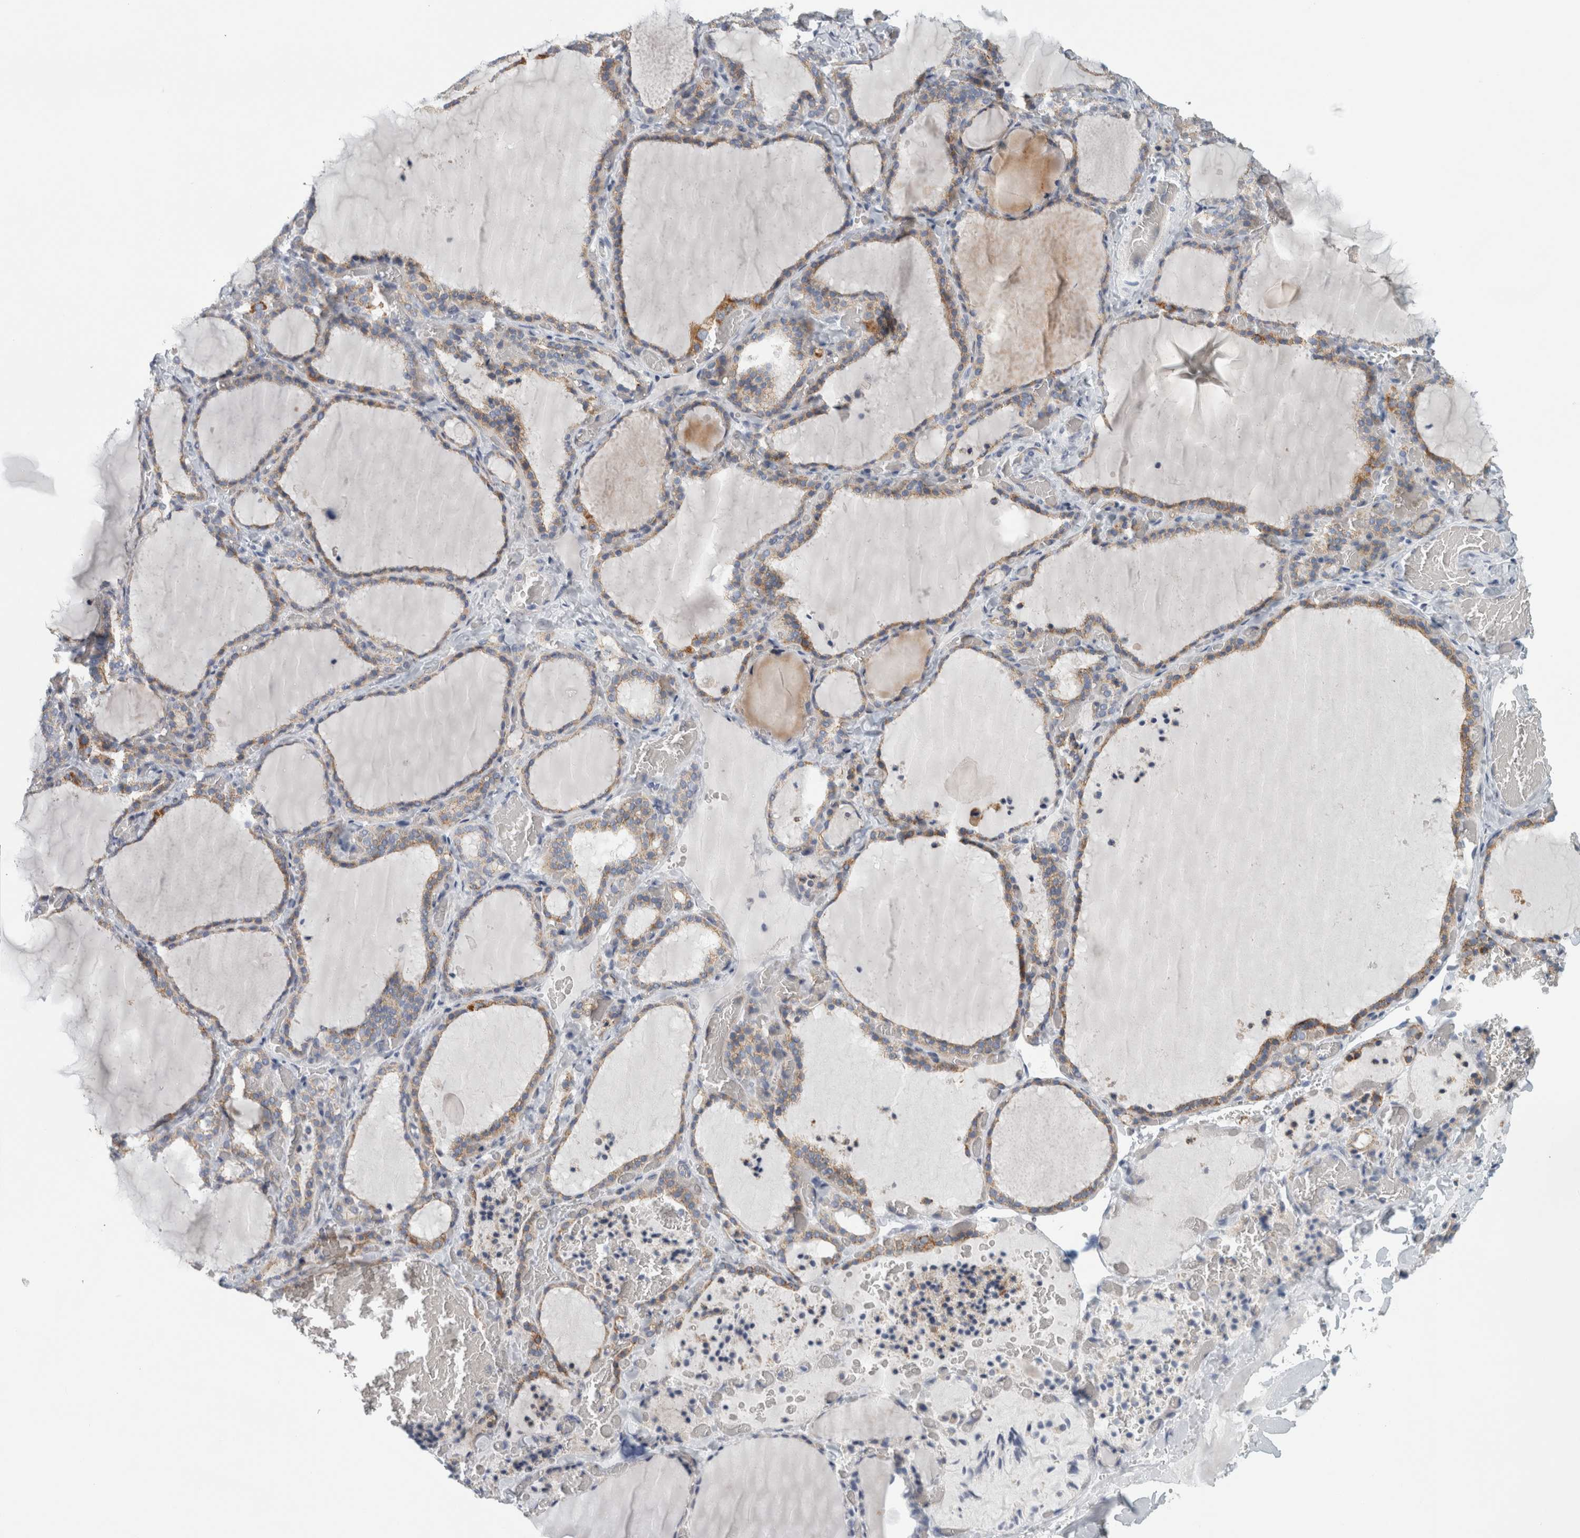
{"staining": {"intensity": "weak", "quantity": ">75%", "location": "cytoplasmic/membranous"}, "tissue": "thyroid gland", "cell_type": "Glandular cells", "image_type": "normal", "snomed": [{"axis": "morphology", "description": "Normal tissue, NOS"}, {"axis": "topography", "description": "Thyroid gland"}], "caption": "Immunohistochemistry (IHC) micrograph of benign thyroid gland: human thyroid gland stained using IHC shows low levels of weak protein expression localized specifically in the cytoplasmic/membranous of glandular cells, appearing as a cytoplasmic/membranous brown color.", "gene": "B3GNT3", "patient": {"sex": "female", "age": 22}}